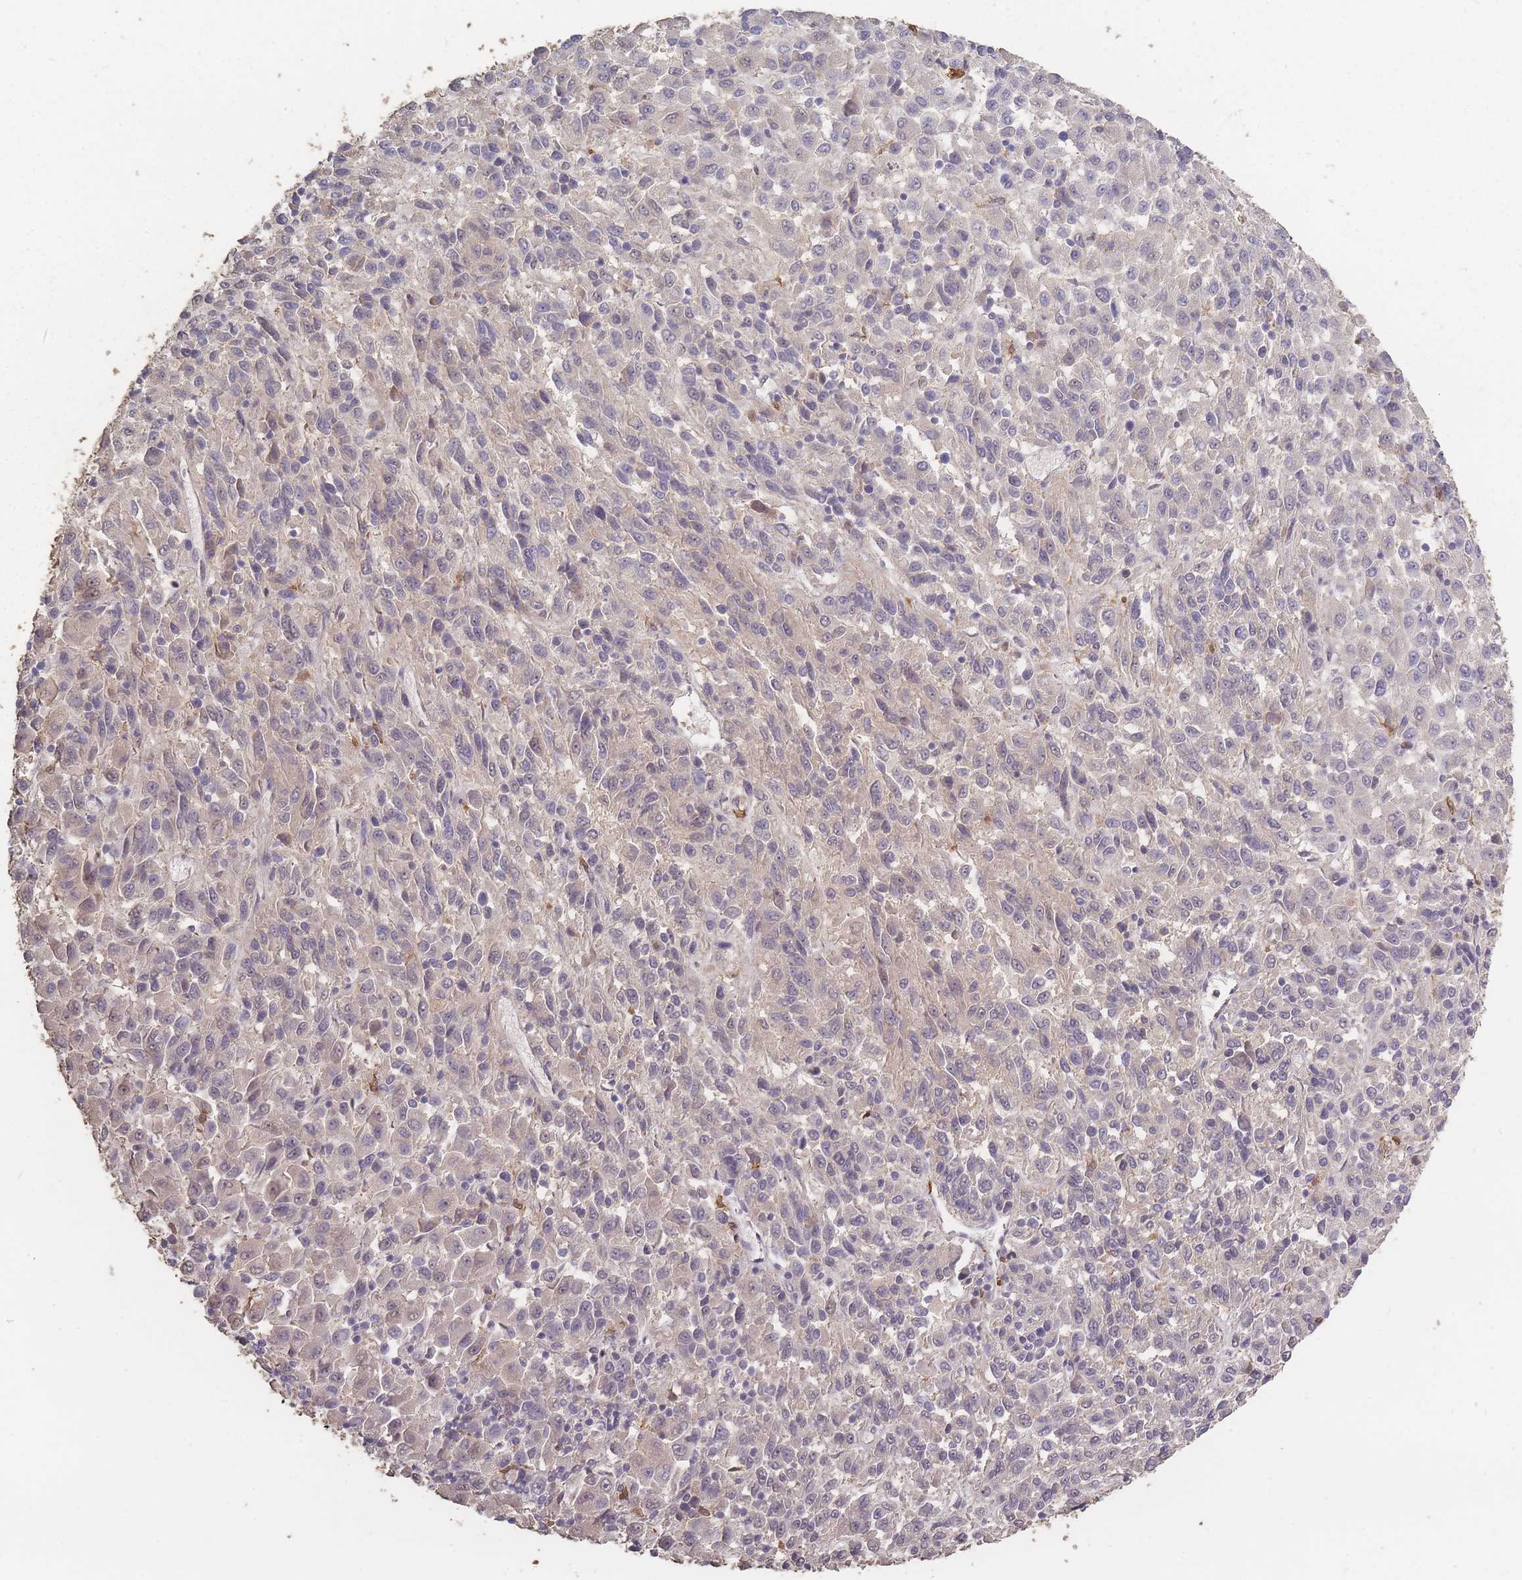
{"staining": {"intensity": "negative", "quantity": "none", "location": "none"}, "tissue": "melanoma", "cell_type": "Tumor cells", "image_type": "cancer", "snomed": [{"axis": "morphology", "description": "Malignant melanoma, Metastatic site"}, {"axis": "topography", "description": "Lung"}], "caption": "The micrograph demonstrates no staining of tumor cells in melanoma.", "gene": "BST1", "patient": {"sex": "male", "age": 64}}